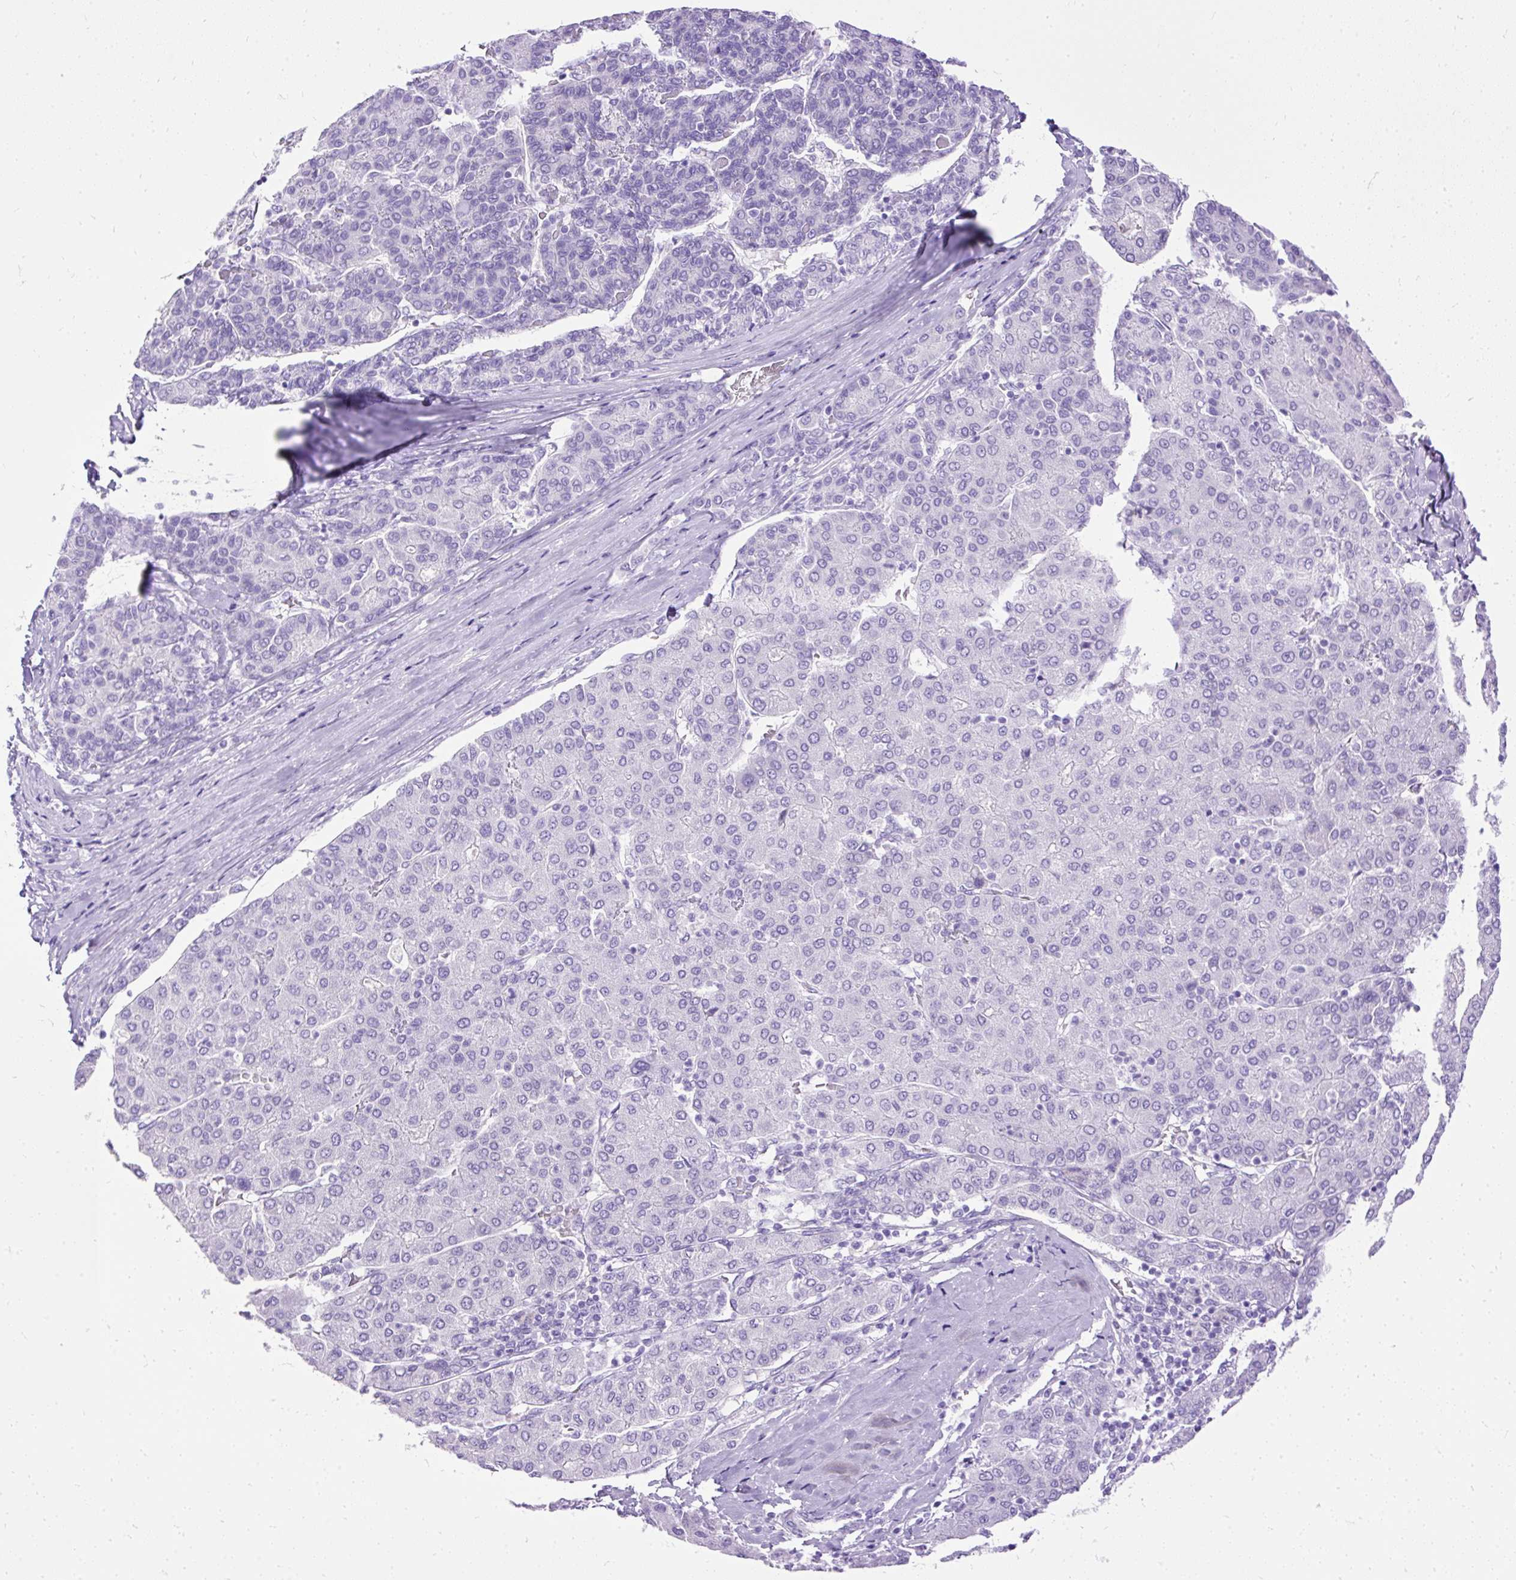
{"staining": {"intensity": "negative", "quantity": "none", "location": "none"}, "tissue": "liver cancer", "cell_type": "Tumor cells", "image_type": "cancer", "snomed": [{"axis": "morphology", "description": "Carcinoma, Hepatocellular, NOS"}, {"axis": "topography", "description": "Liver"}], "caption": "Immunohistochemistry (IHC) of human liver cancer (hepatocellular carcinoma) reveals no positivity in tumor cells. Brightfield microscopy of immunohistochemistry (IHC) stained with DAB (3,3'-diaminobenzidine) (brown) and hematoxylin (blue), captured at high magnification.", "gene": "HEY1", "patient": {"sex": "male", "age": 65}}